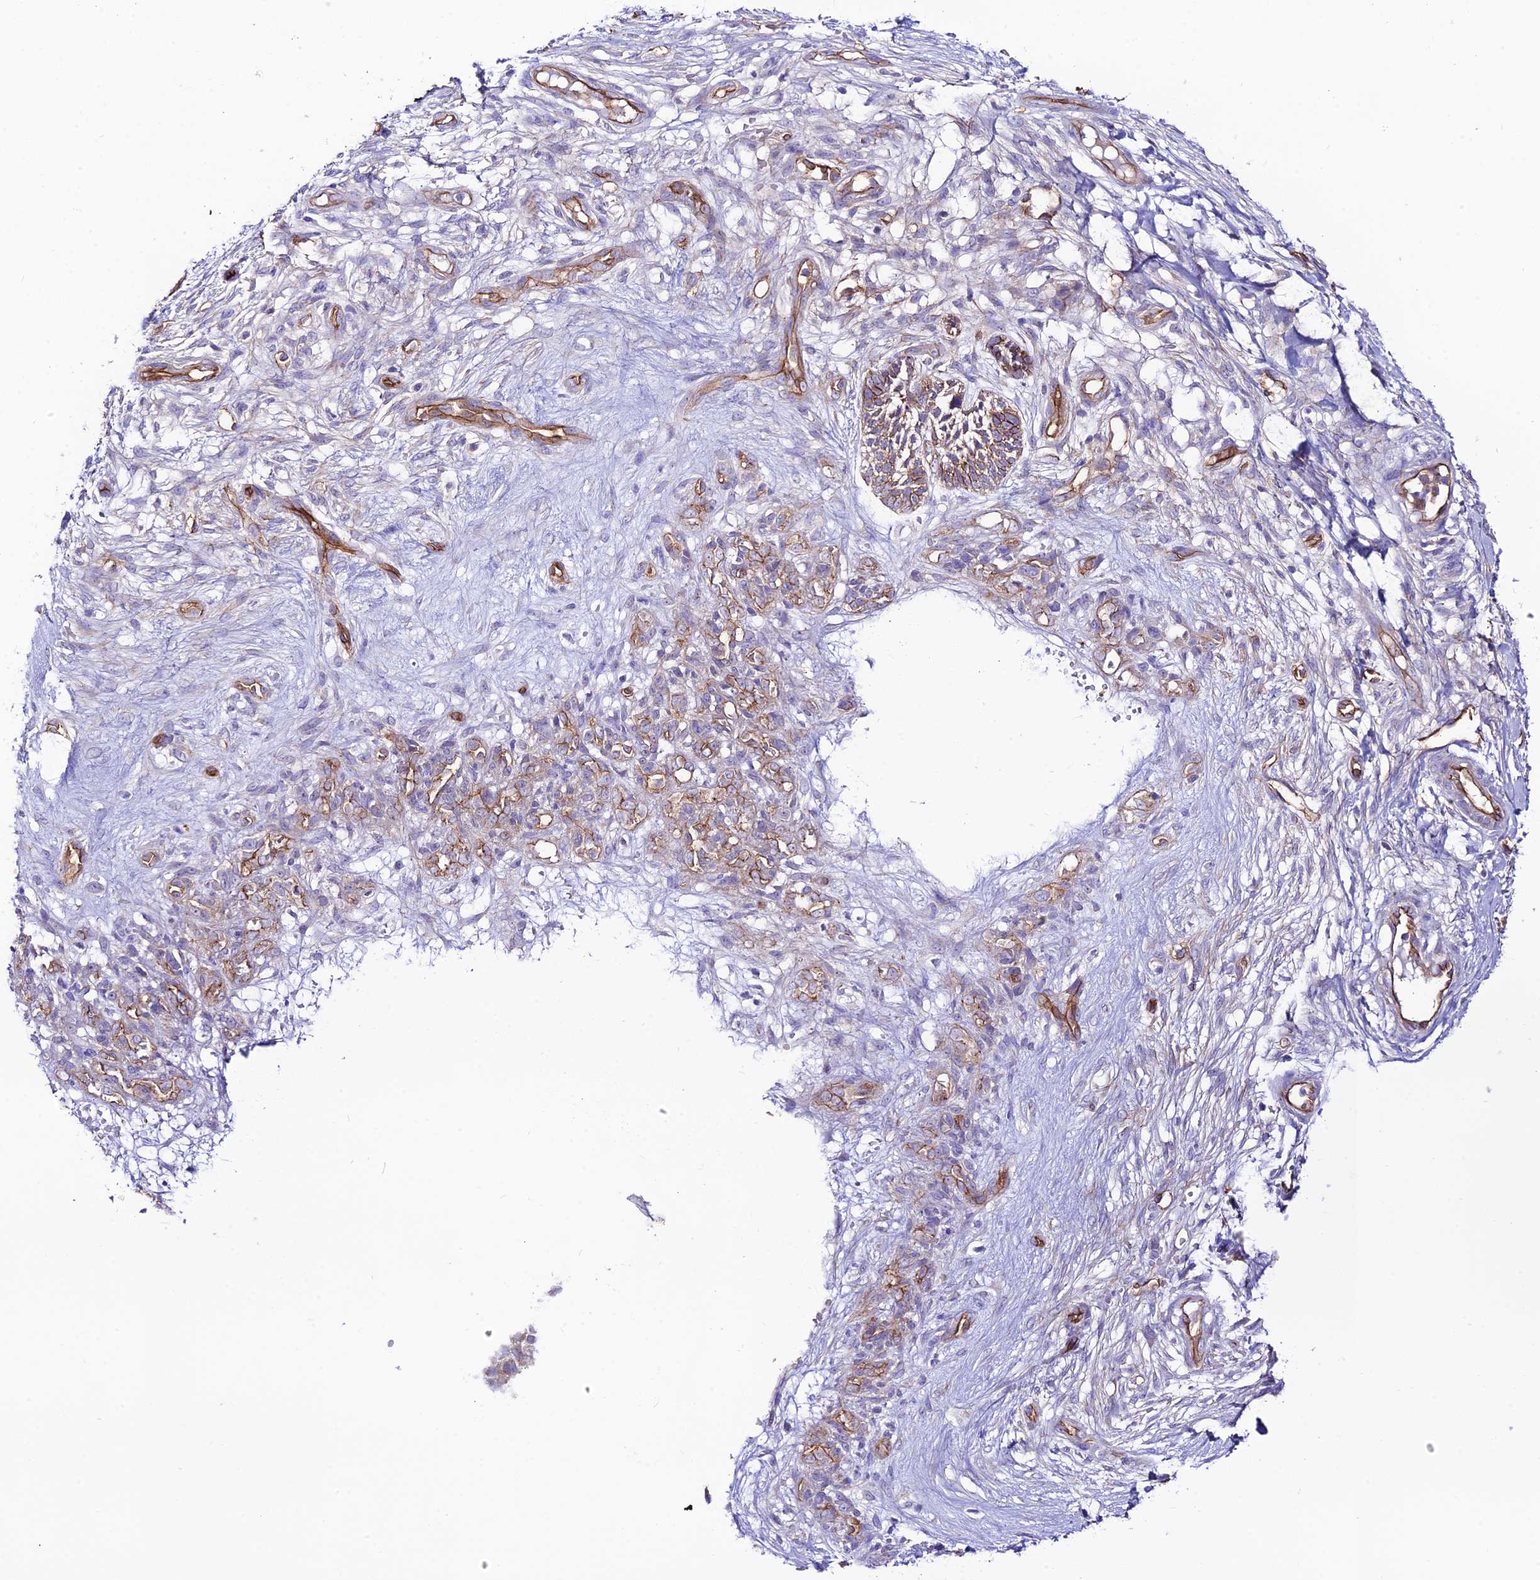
{"staining": {"intensity": "moderate", "quantity": "<25%", "location": "cytoplasmic/membranous"}, "tissue": "skin cancer", "cell_type": "Tumor cells", "image_type": "cancer", "snomed": [{"axis": "morphology", "description": "Basal cell carcinoma"}, {"axis": "topography", "description": "Skin"}], "caption": "Skin cancer stained with DAB (3,3'-diaminobenzidine) immunohistochemistry shows low levels of moderate cytoplasmic/membranous positivity in approximately <25% of tumor cells. The staining was performed using DAB to visualize the protein expression in brown, while the nuclei were stained in blue with hematoxylin (Magnification: 20x).", "gene": "YPEL5", "patient": {"sex": "male", "age": 88}}